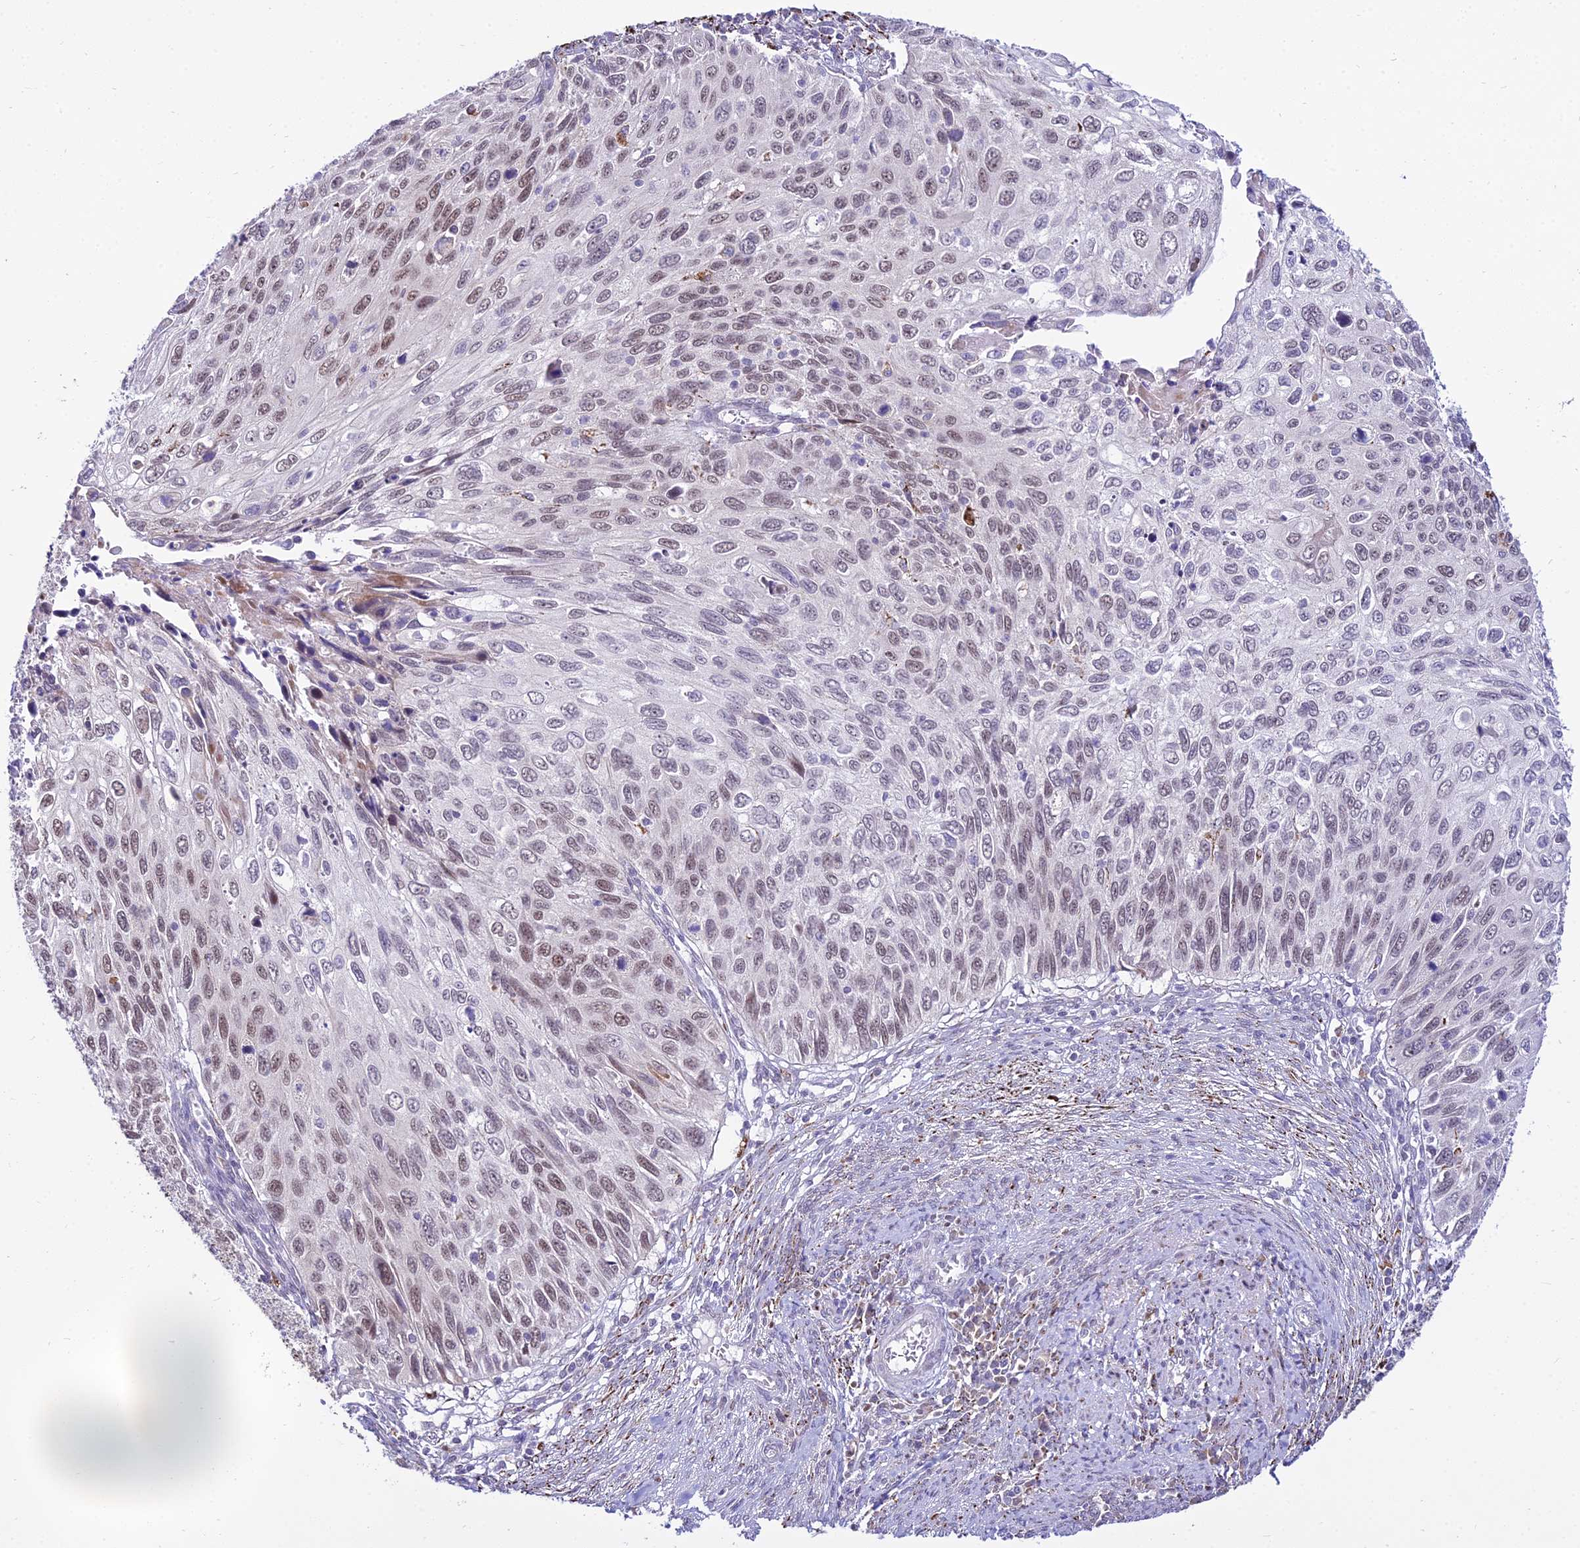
{"staining": {"intensity": "weak", "quantity": "25%-75%", "location": "nuclear"}, "tissue": "cervical cancer", "cell_type": "Tumor cells", "image_type": "cancer", "snomed": [{"axis": "morphology", "description": "Squamous cell carcinoma, NOS"}, {"axis": "topography", "description": "Cervix"}], "caption": "Cervical squamous cell carcinoma stained with a protein marker reveals weak staining in tumor cells.", "gene": "C6orf163", "patient": {"sex": "female", "age": 70}}